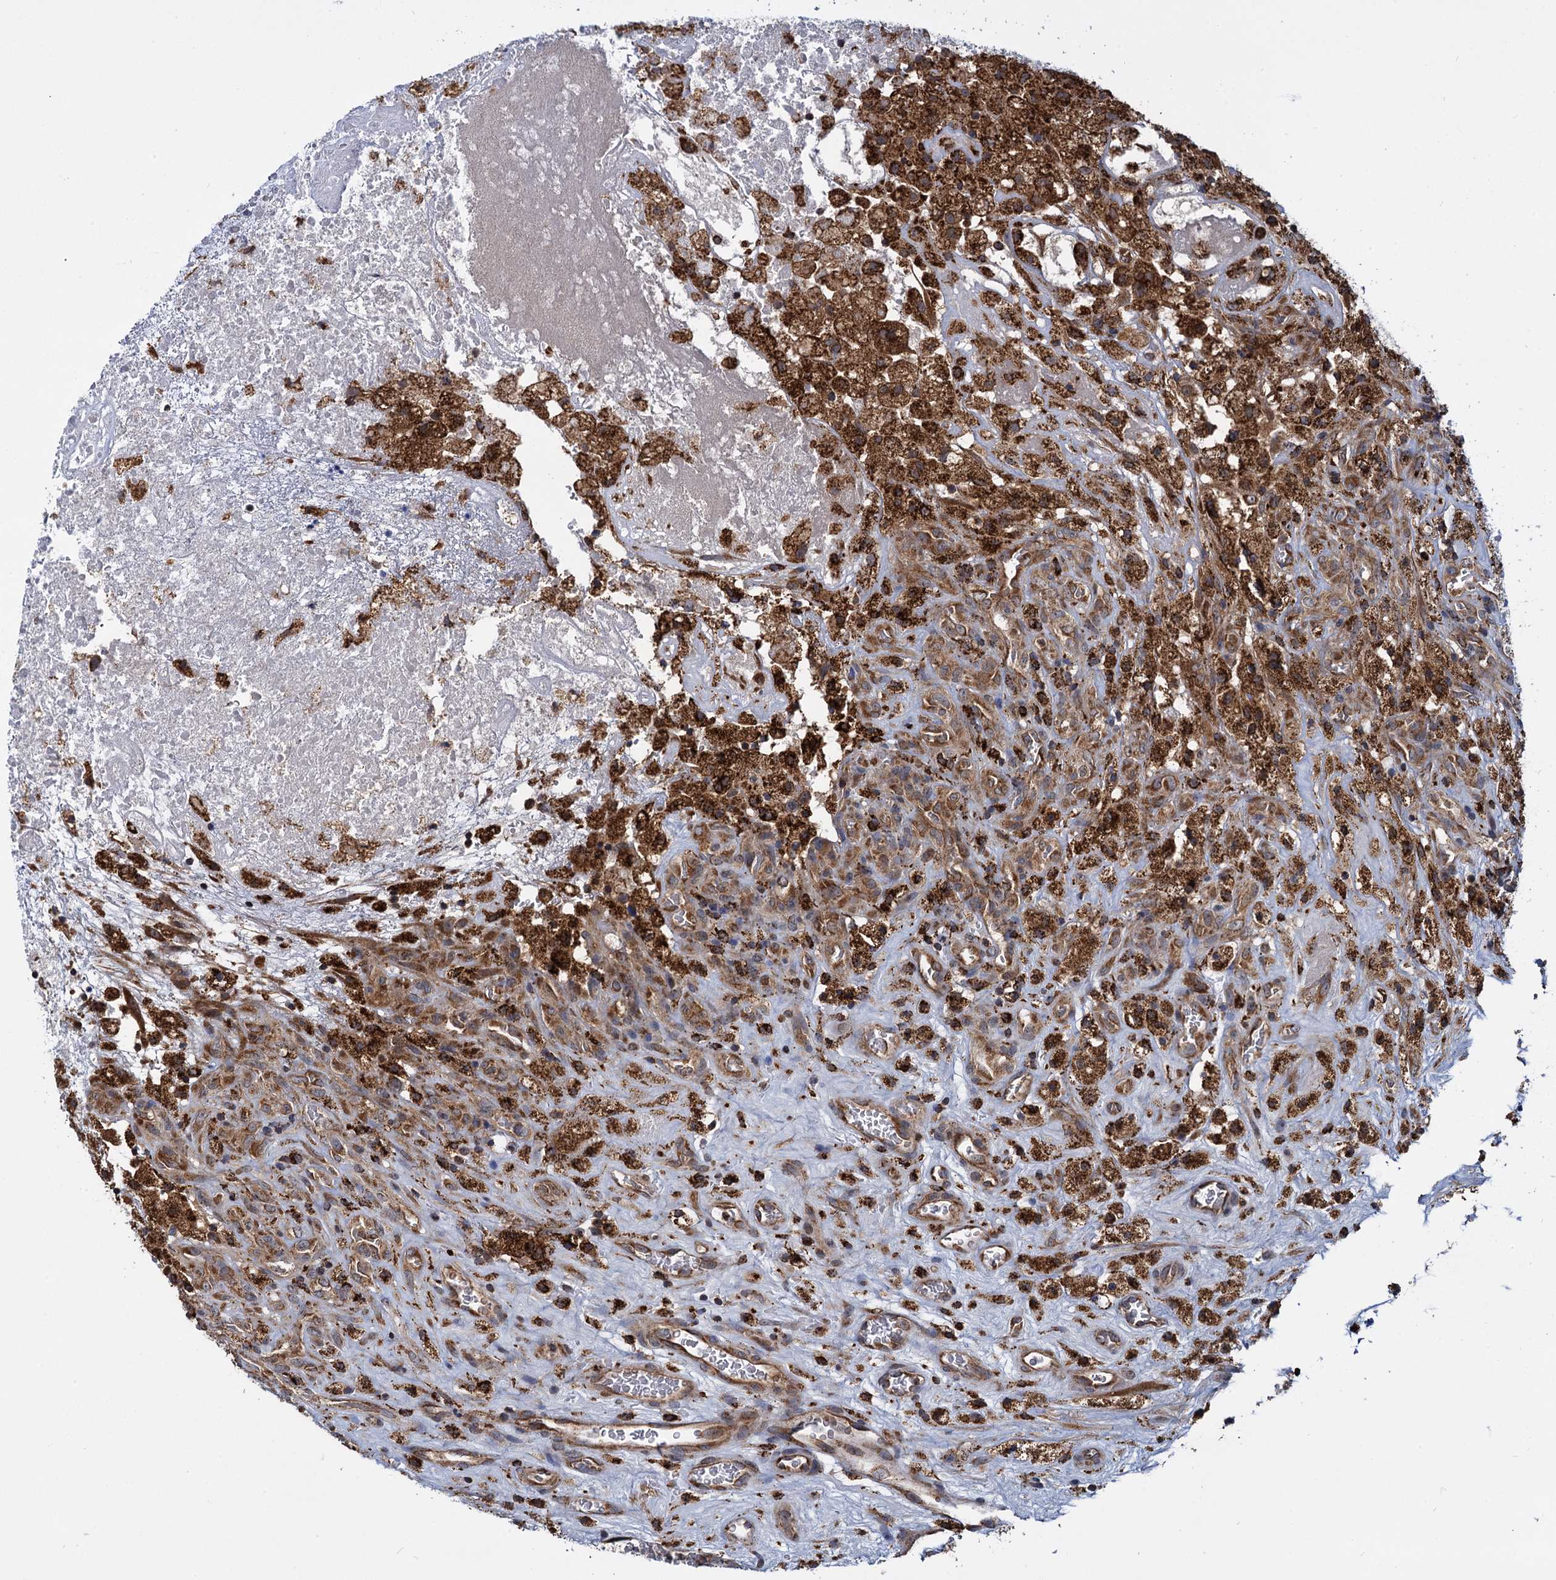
{"staining": {"intensity": "moderate", "quantity": ">75%", "location": "cytoplasmic/membranous"}, "tissue": "glioma", "cell_type": "Tumor cells", "image_type": "cancer", "snomed": [{"axis": "morphology", "description": "Glioma, malignant, High grade"}, {"axis": "topography", "description": "Brain"}], "caption": "DAB immunohistochemical staining of human malignant high-grade glioma shows moderate cytoplasmic/membranous protein expression in approximately >75% of tumor cells.", "gene": "UFM1", "patient": {"sex": "male", "age": 76}}